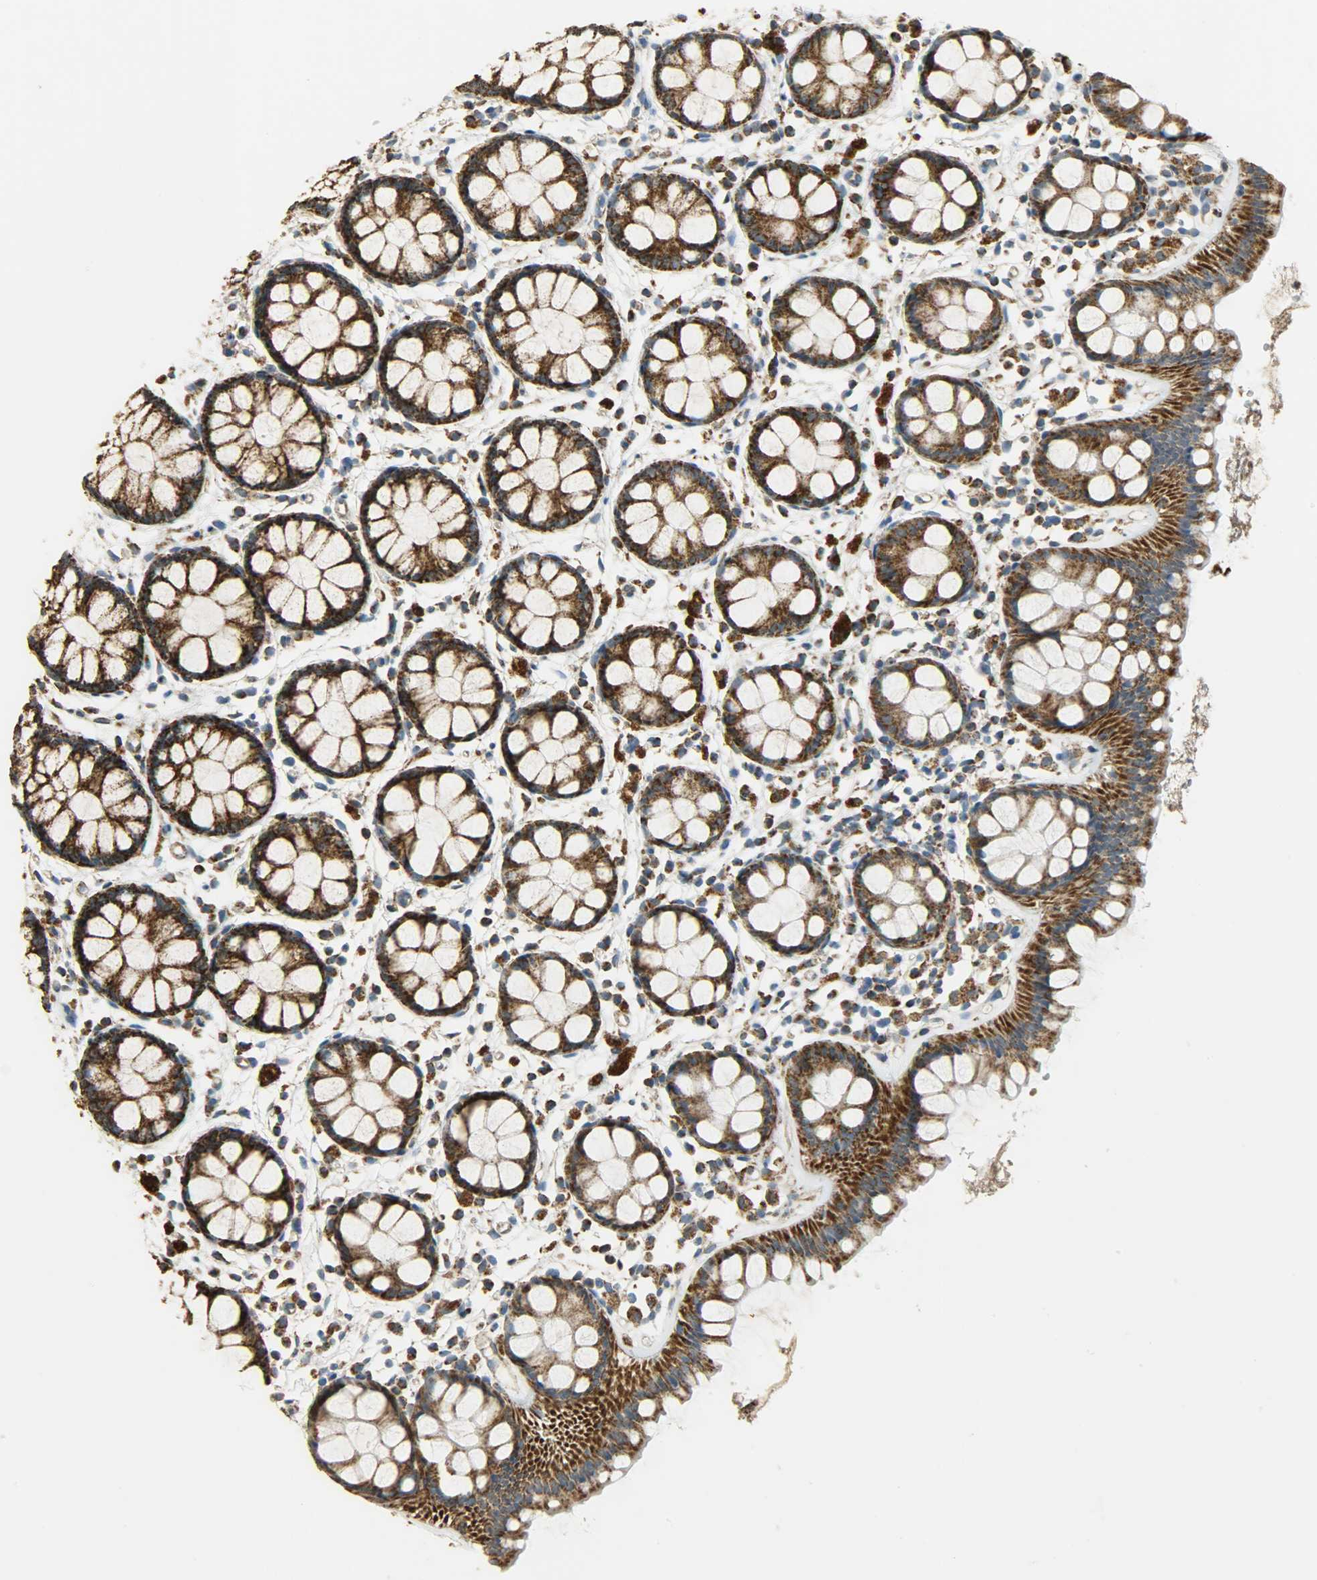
{"staining": {"intensity": "strong", "quantity": ">75%", "location": "cytoplasmic/membranous"}, "tissue": "rectum", "cell_type": "Glandular cells", "image_type": "normal", "snomed": [{"axis": "morphology", "description": "Normal tissue, NOS"}, {"axis": "topography", "description": "Rectum"}], "caption": "Immunohistochemical staining of normal human rectum displays strong cytoplasmic/membranous protein positivity in about >75% of glandular cells.", "gene": "HDHD5", "patient": {"sex": "female", "age": 66}}